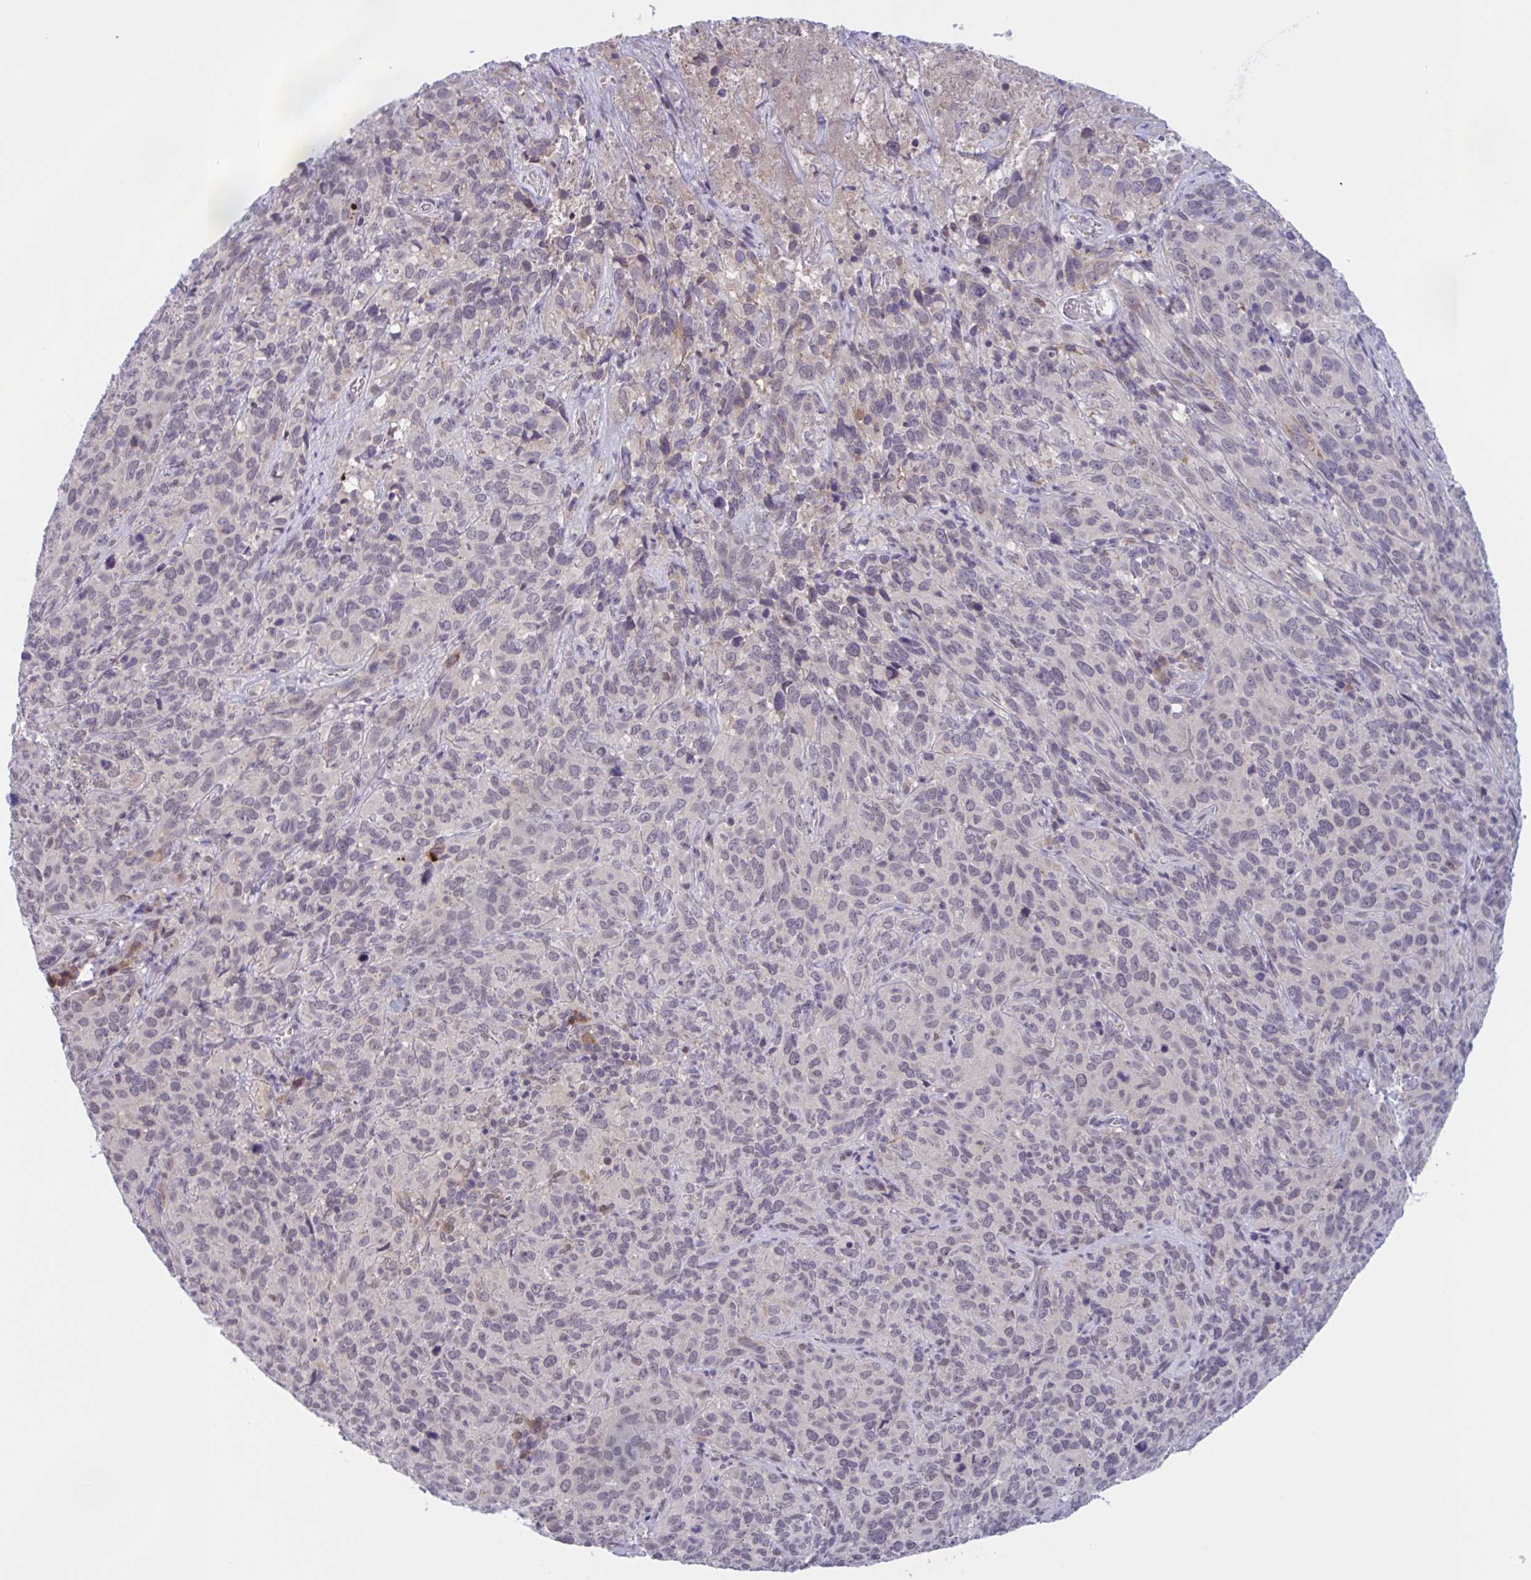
{"staining": {"intensity": "negative", "quantity": "none", "location": "none"}, "tissue": "cervical cancer", "cell_type": "Tumor cells", "image_type": "cancer", "snomed": [{"axis": "morphology", "description": "Squamous cell carcinoma, NOS"}, {"axis": "topography", "description": "Cervix"}], "caption": "Tumor cells show no significant staining in cervical squamous cell carcinoma.", "gene": "TTC7B", "patient": {"sex": "female", "age": 51}}